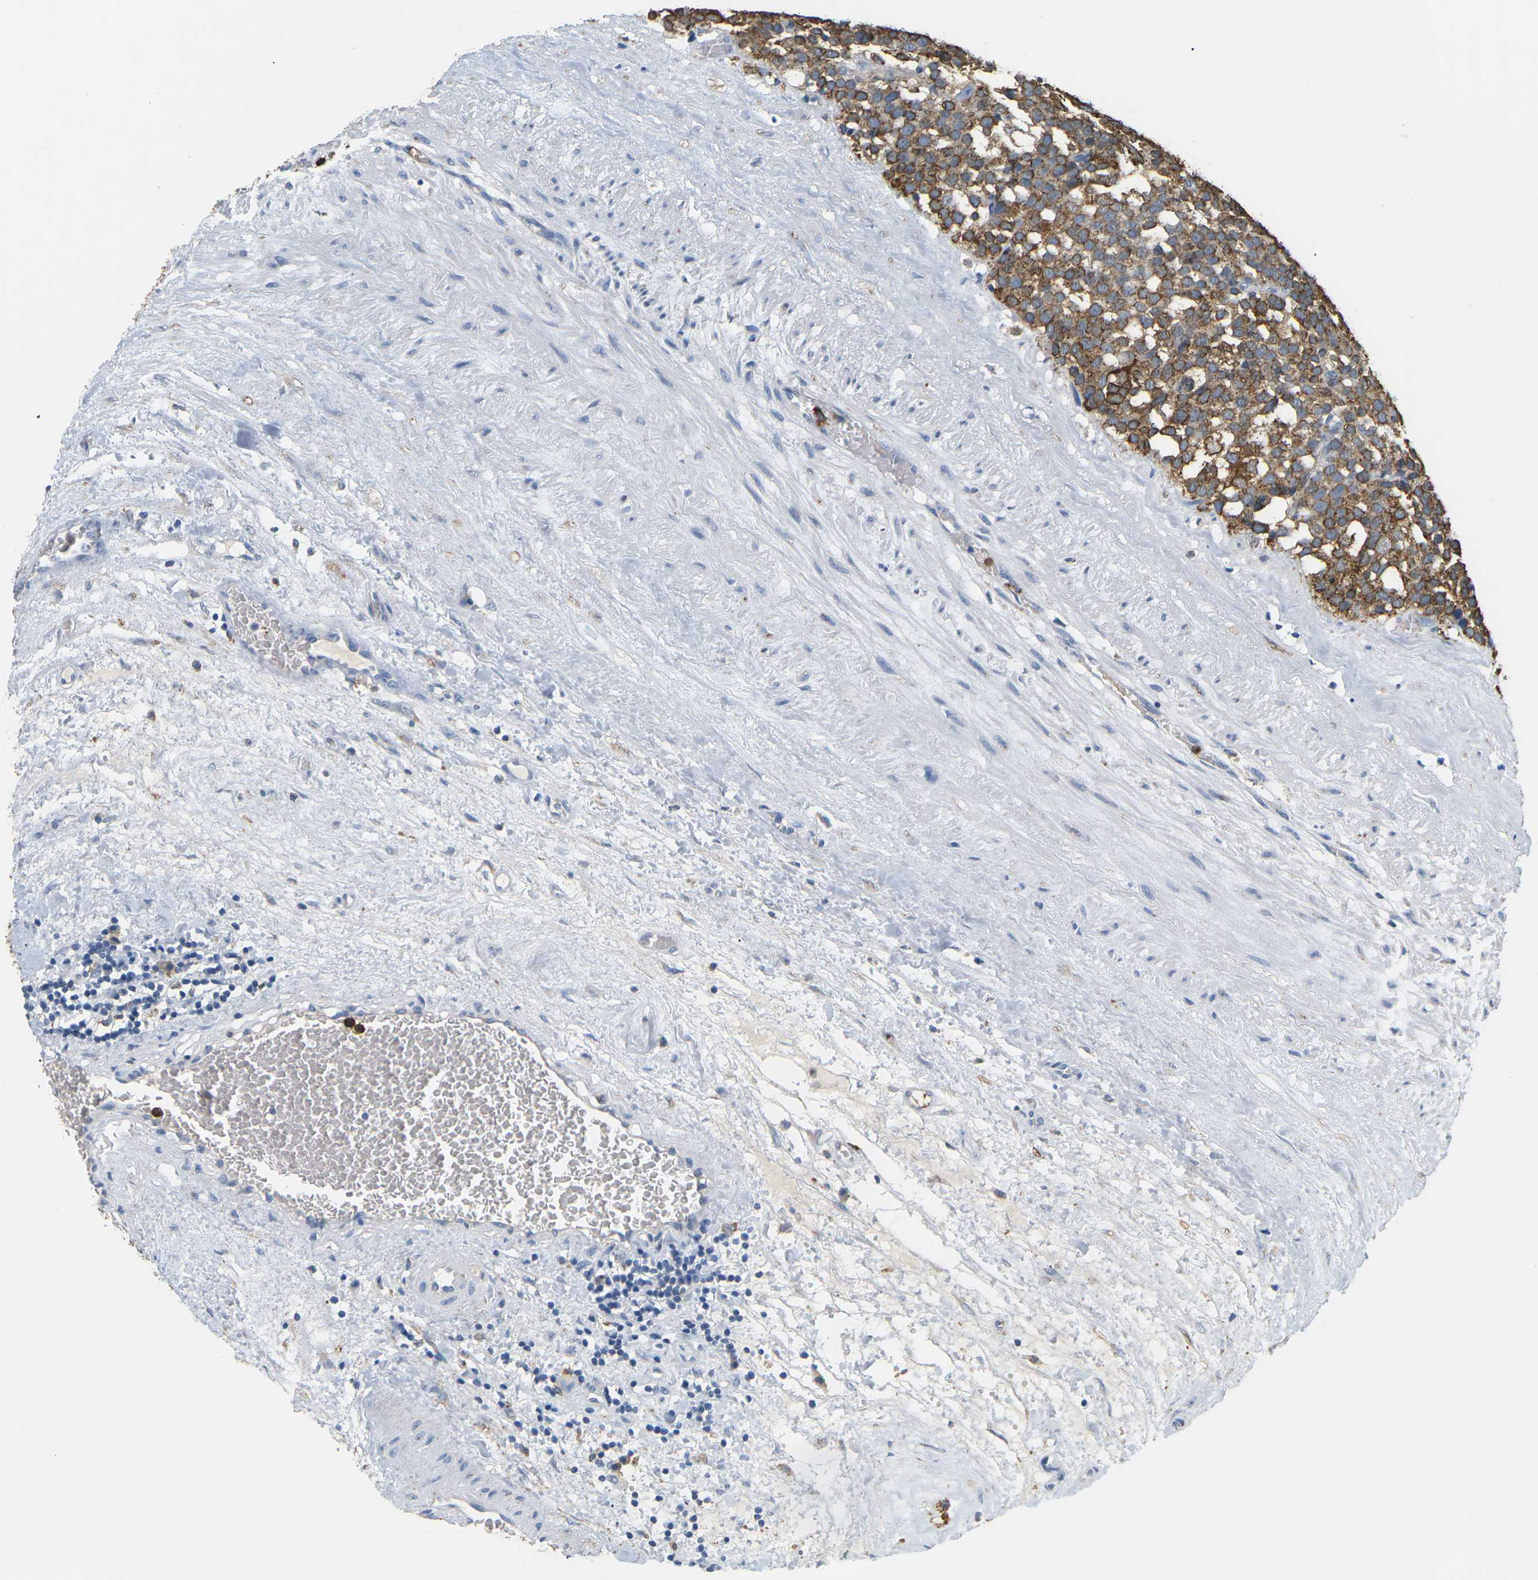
{"staining": {"intensity": "strong", "quantity": ">75%", "location": "cytoplasmic/membranous"}, "tissue": "testis cancer", "cell_type": "Tumor cells", "image_type": "cancer", "snomed": [{"axis": "morphology", "description": "Seminoma, NOS"}, {"axis": "topography", "description": "Testis"}], "caption": "Tumor cells demonstrate high levels of strong cytoplasmic/membranous staining in approximately >75% of cells in testis seminoma. The staining was performed using DAB, with brown indicating positive protein expression. Nuclei are stained blue with hematoxylin.", "gene": "ADM", "patient": {"sex": "male", "age": 71}}